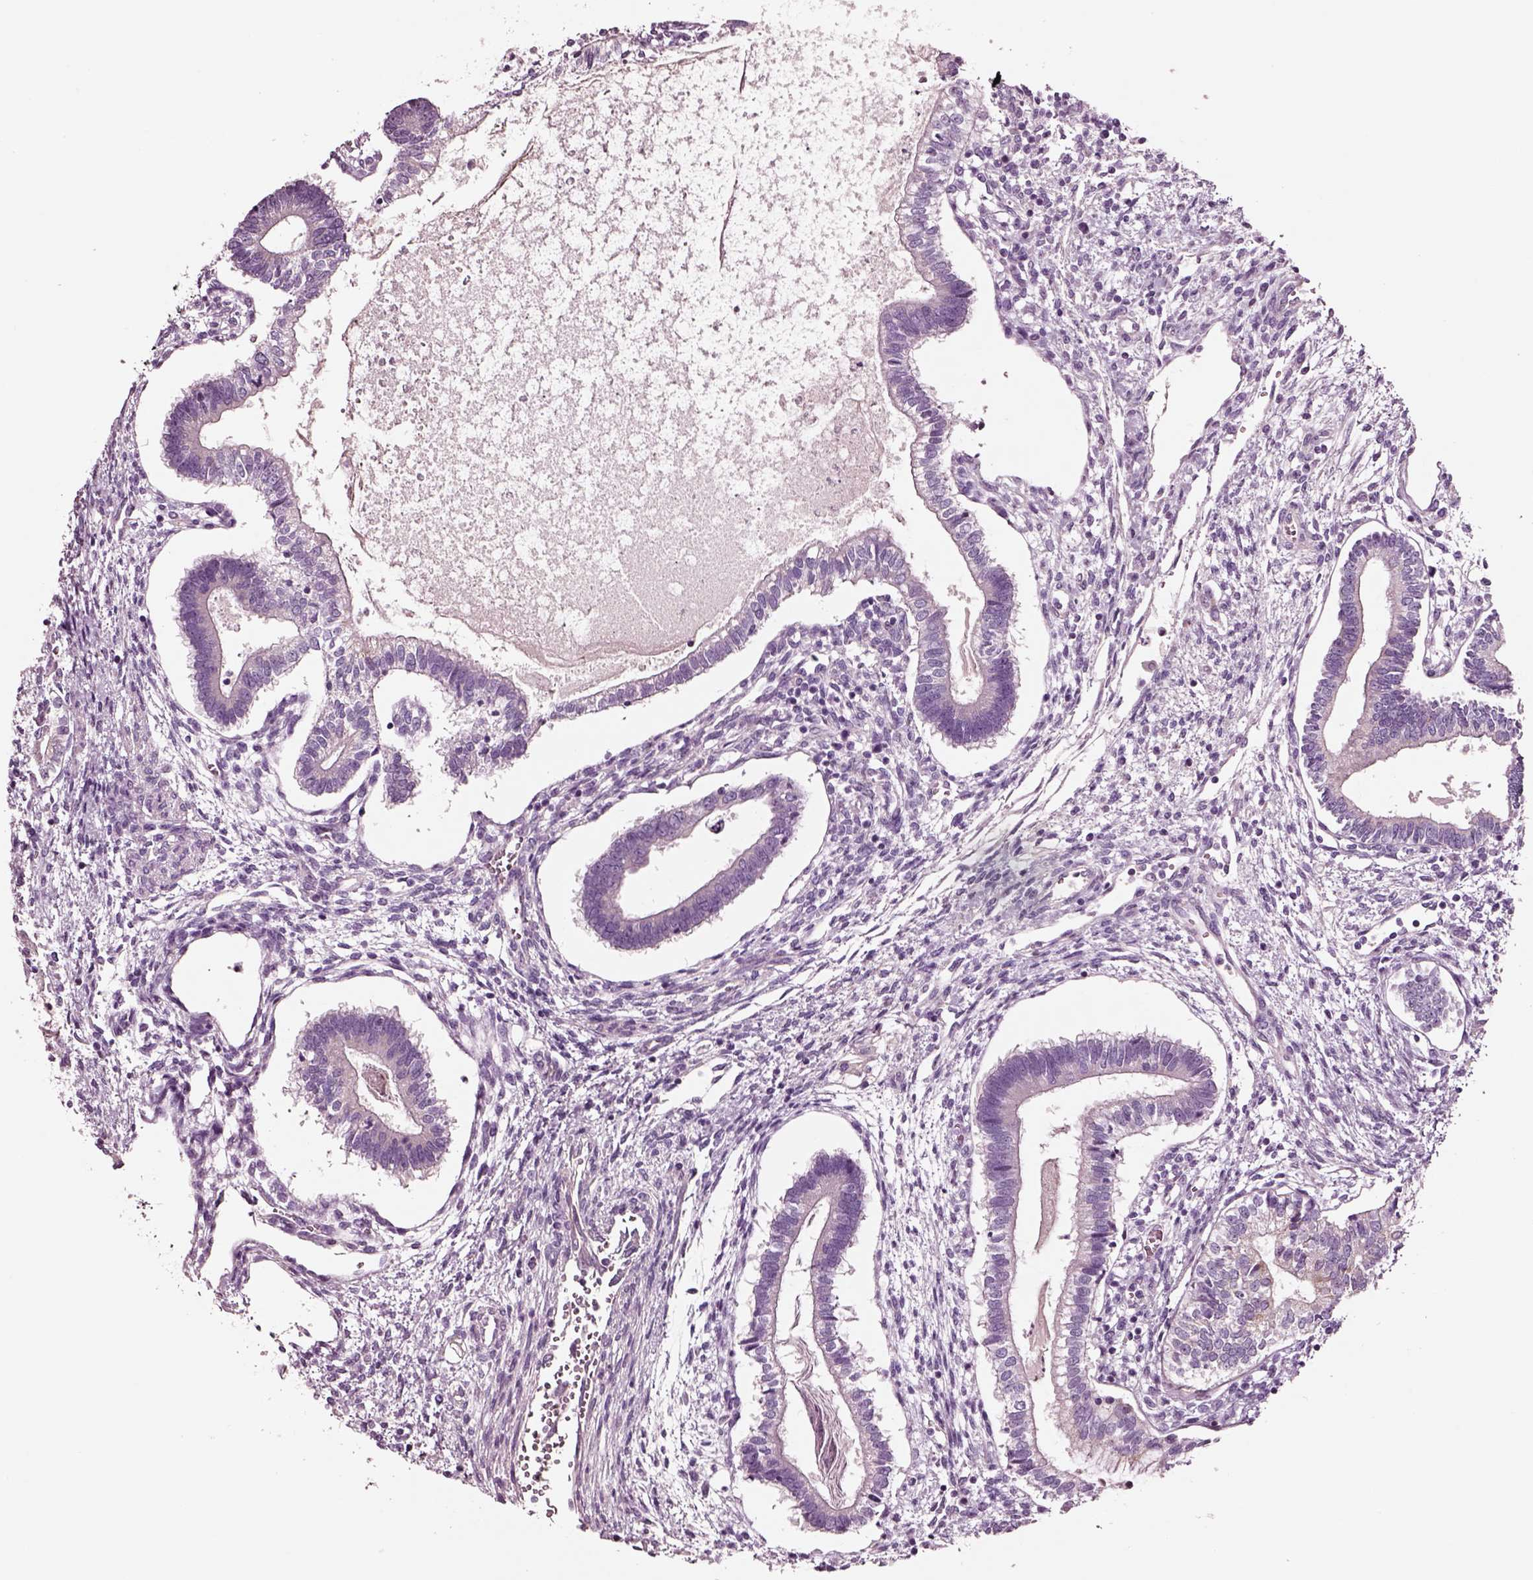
{"staining": {"intensity": "negative", "quantity": "none", "location": "none"}, "tissue": "testis cancer", "cell_type": "Tumor cells", "image_type": "cancer", "snomed": [{"axis": "morphology", "description": "Carcinoma, Embryonal, NOS"}, {"axis": "topography", "description": "Testis"}], "caption": "IHC histopathology image of neoplastic tissue: human testis embryonal carcinoma stained with DAB reveals no significant protein positivity in tumor cells. (DAB immunohistochemistry (IHC) with hematoxylin counter stain).", "gene": "NMRK2", "patient": {"sex": "male", "age": 37}}